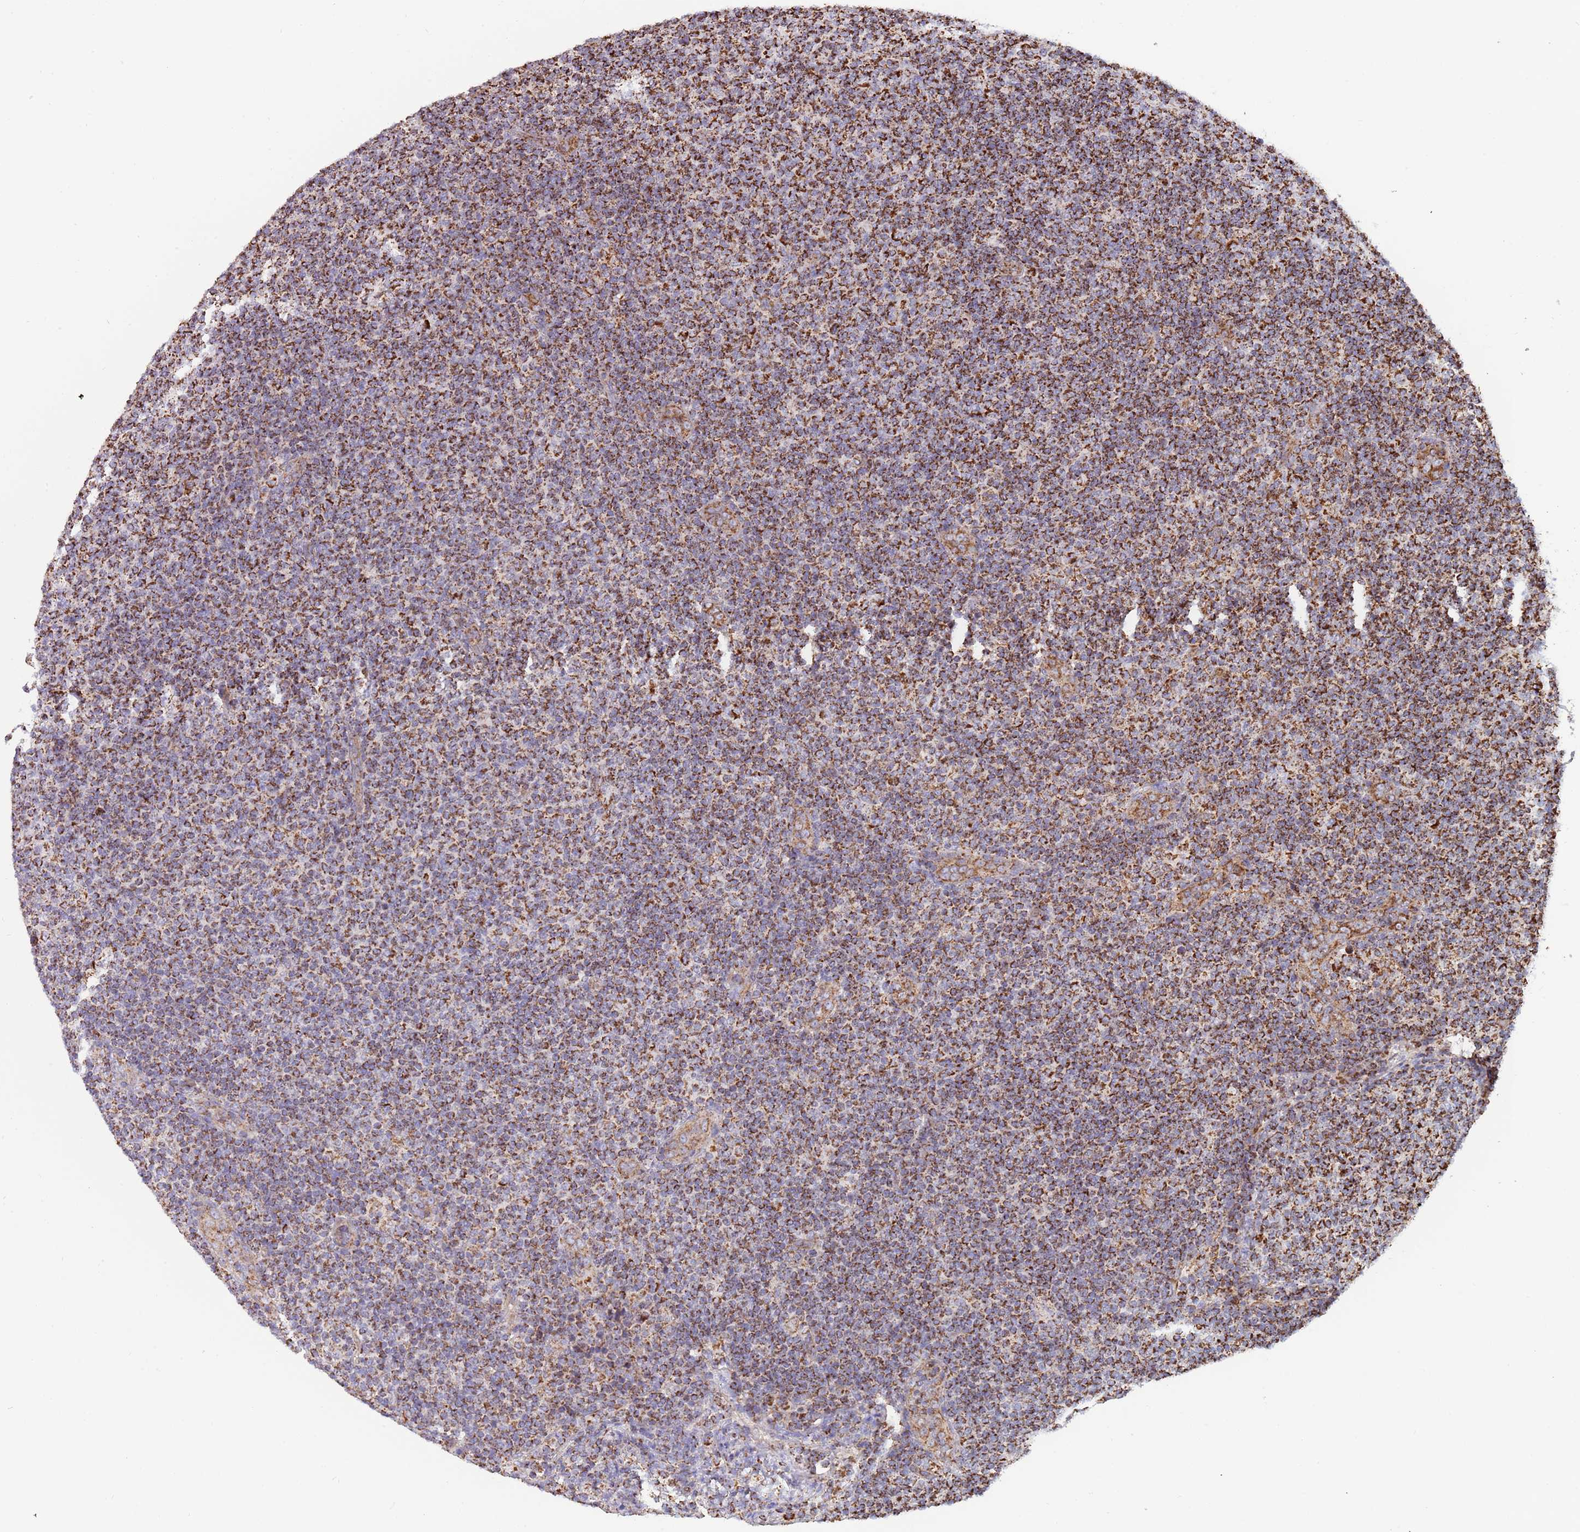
{"staining": {"intensity": "strong", "quantity": ">75%", "location": "cytoplasmic/membranous"}, "tissue": "lymphoma", "cell_type": "Tumor cells", "image_type": "cancer", "snomed": [{"axis": "morphology", "description": "Malignant lymphoma, non-Hodgkin's type, Low grade"}, {"axis": "topography", "description": "Lymph node"}], "caption": "Human malignant lymphoma, non-Hodgkin's type (low-grade) stained for a protein (brown) demonstrates strong cytoplasmic/membranous positive expression in about >75% of tumor cells.", "gene": "VPS16", "patient": {"sex": "male", "age": 66}}